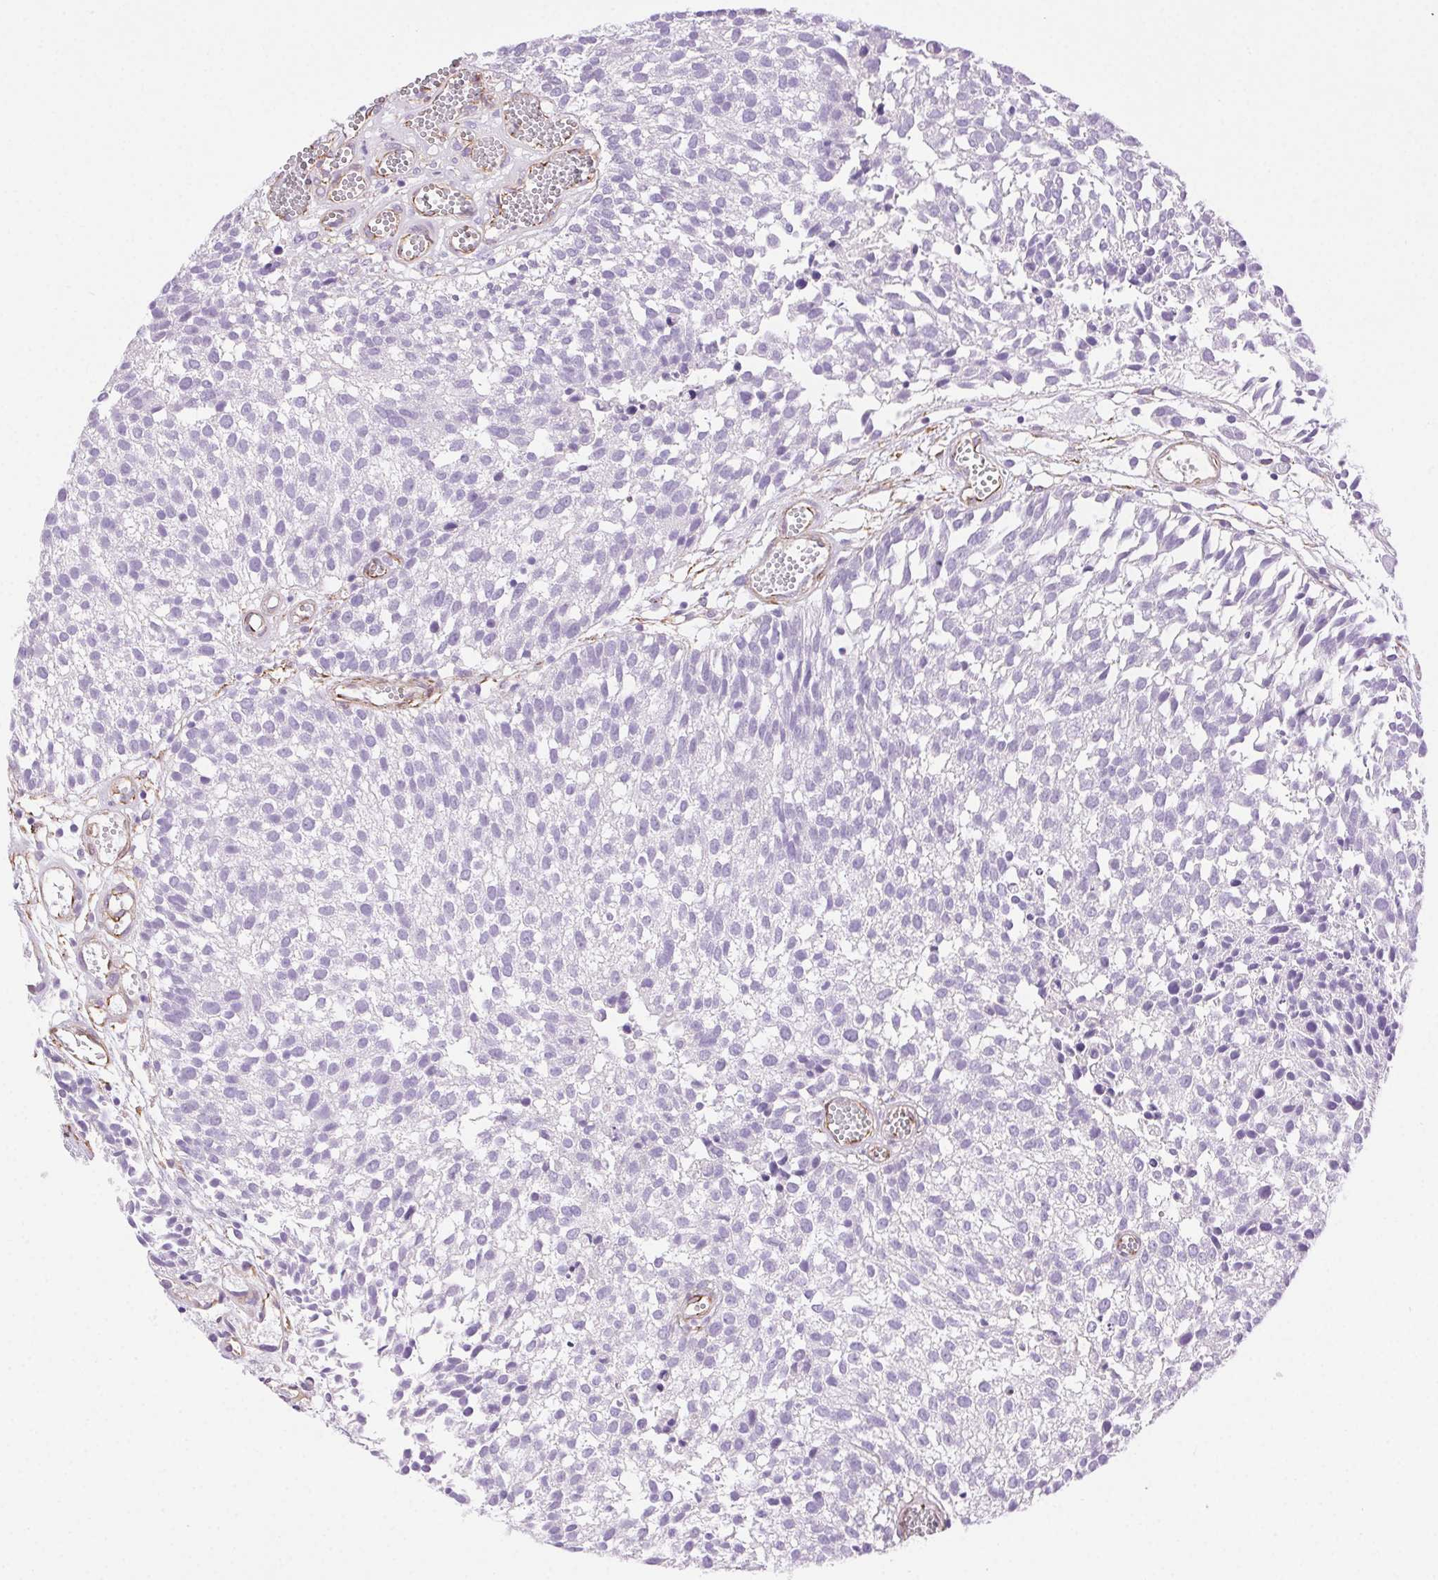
{"staining": {"intensity": "negative", "quantity": "none", "location": "none"}, "tissue": "urothelial cancer", "cell_type": "Tumor cells", "image_type": "cancer", "snomed": [{"axis": "morphology", "description": "Urothelial carcinoma, Low grade"}, {"axis": "topography", "description": "Urinary bladder"}], "caption": "Low-grade urothelial carcinoma stained for a protein using IHC shows no positivity tumor cells.", "gene": "SHCBP1L", "patient": {"sex": "male", "age": 70}}